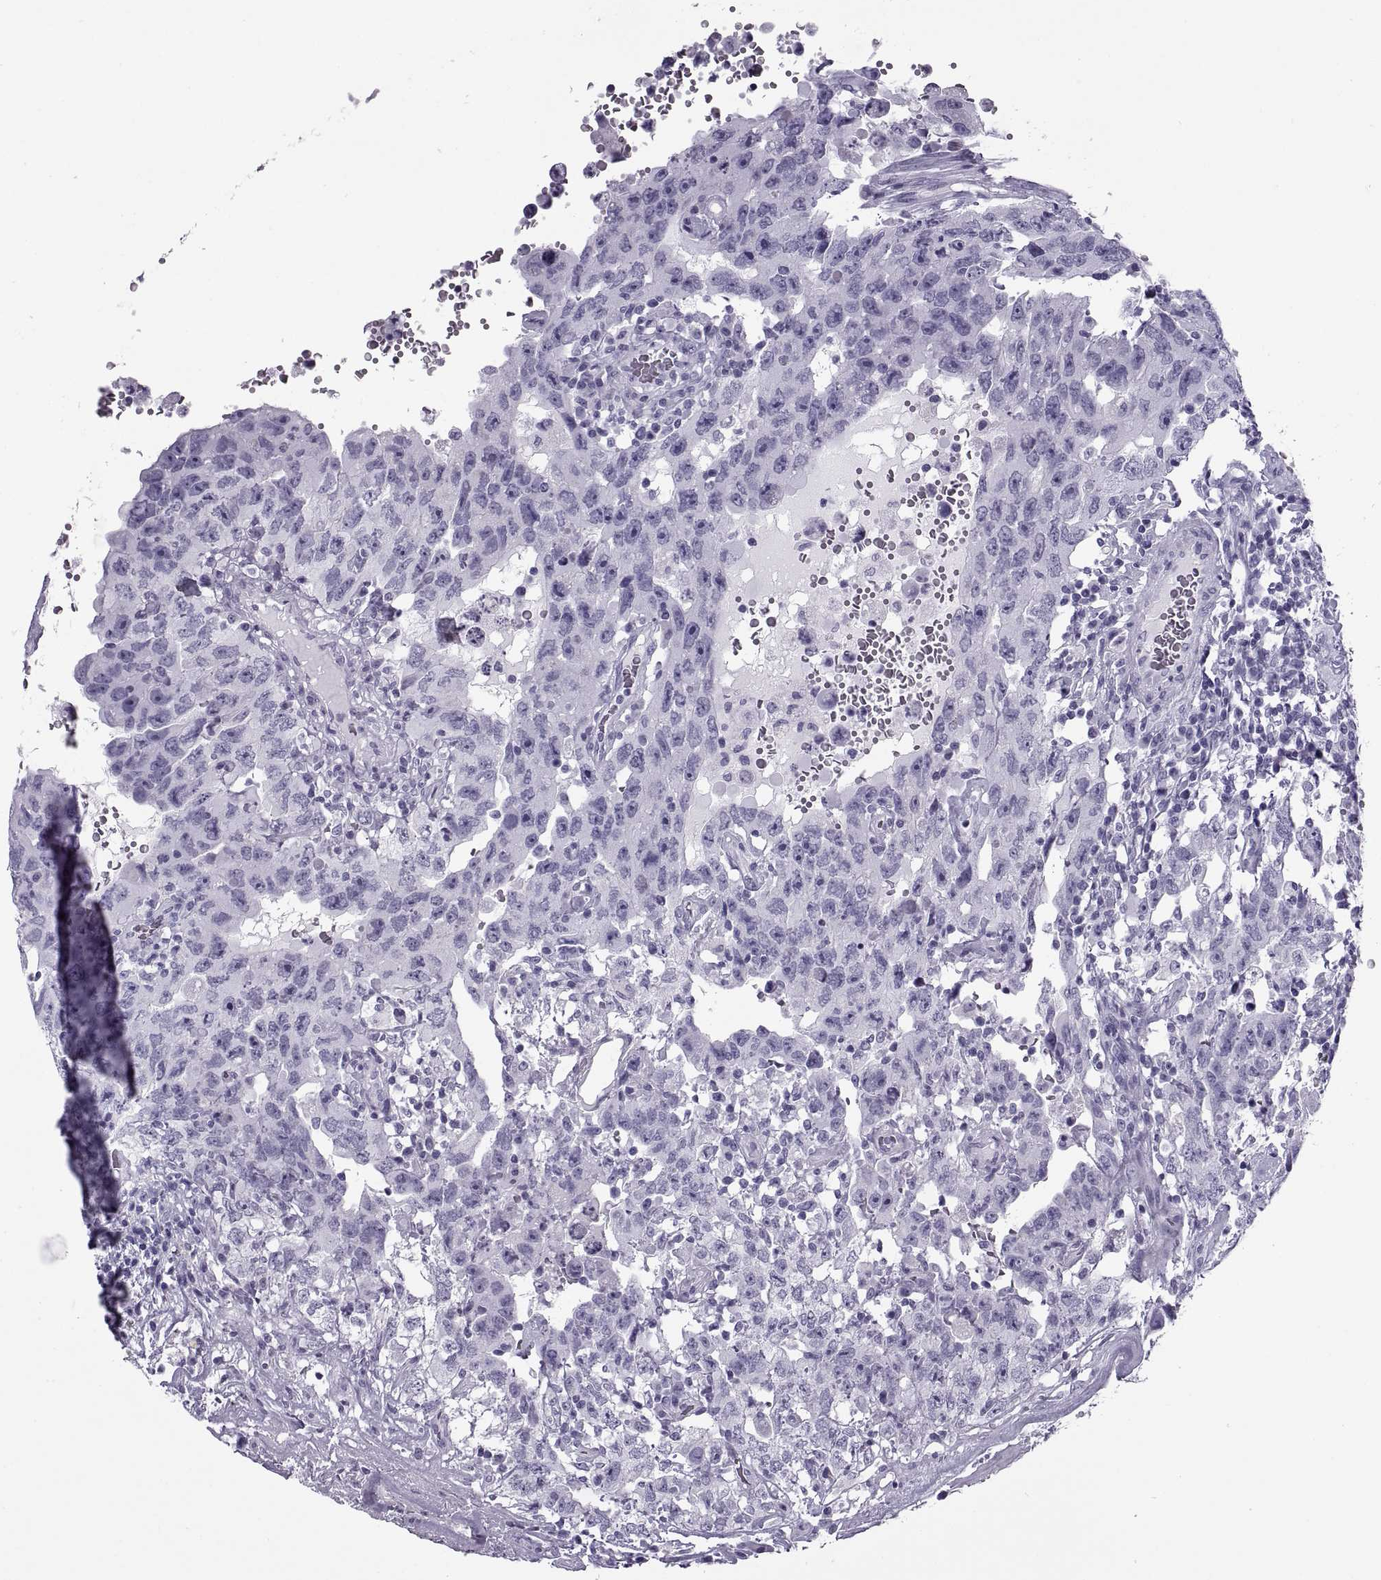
{"staining": {"intensity": "negative", "quantity": "none", "location": "none"}, "tissue": "testis cancer", "cell_type": "Tumor cells", "image_type": "cancer", "snomed": [{"axis": "morphology", "description": "Carcinoma, Embryonal, NOS"}, {"axis": "topography", "description": "Testis"}], "caption": "This histopathology image is of testis cancer (embryonal carcinoma) stained with immunohistochemistry (IHC) to label a protein in brown with the nuclei are counter-stained blue. There is no staining in tumor cells. (DAB immunohistochemistry (IHC), high magnification).", "gene": "RLBP1", "patient": {"sex": "male", "age": 26}}